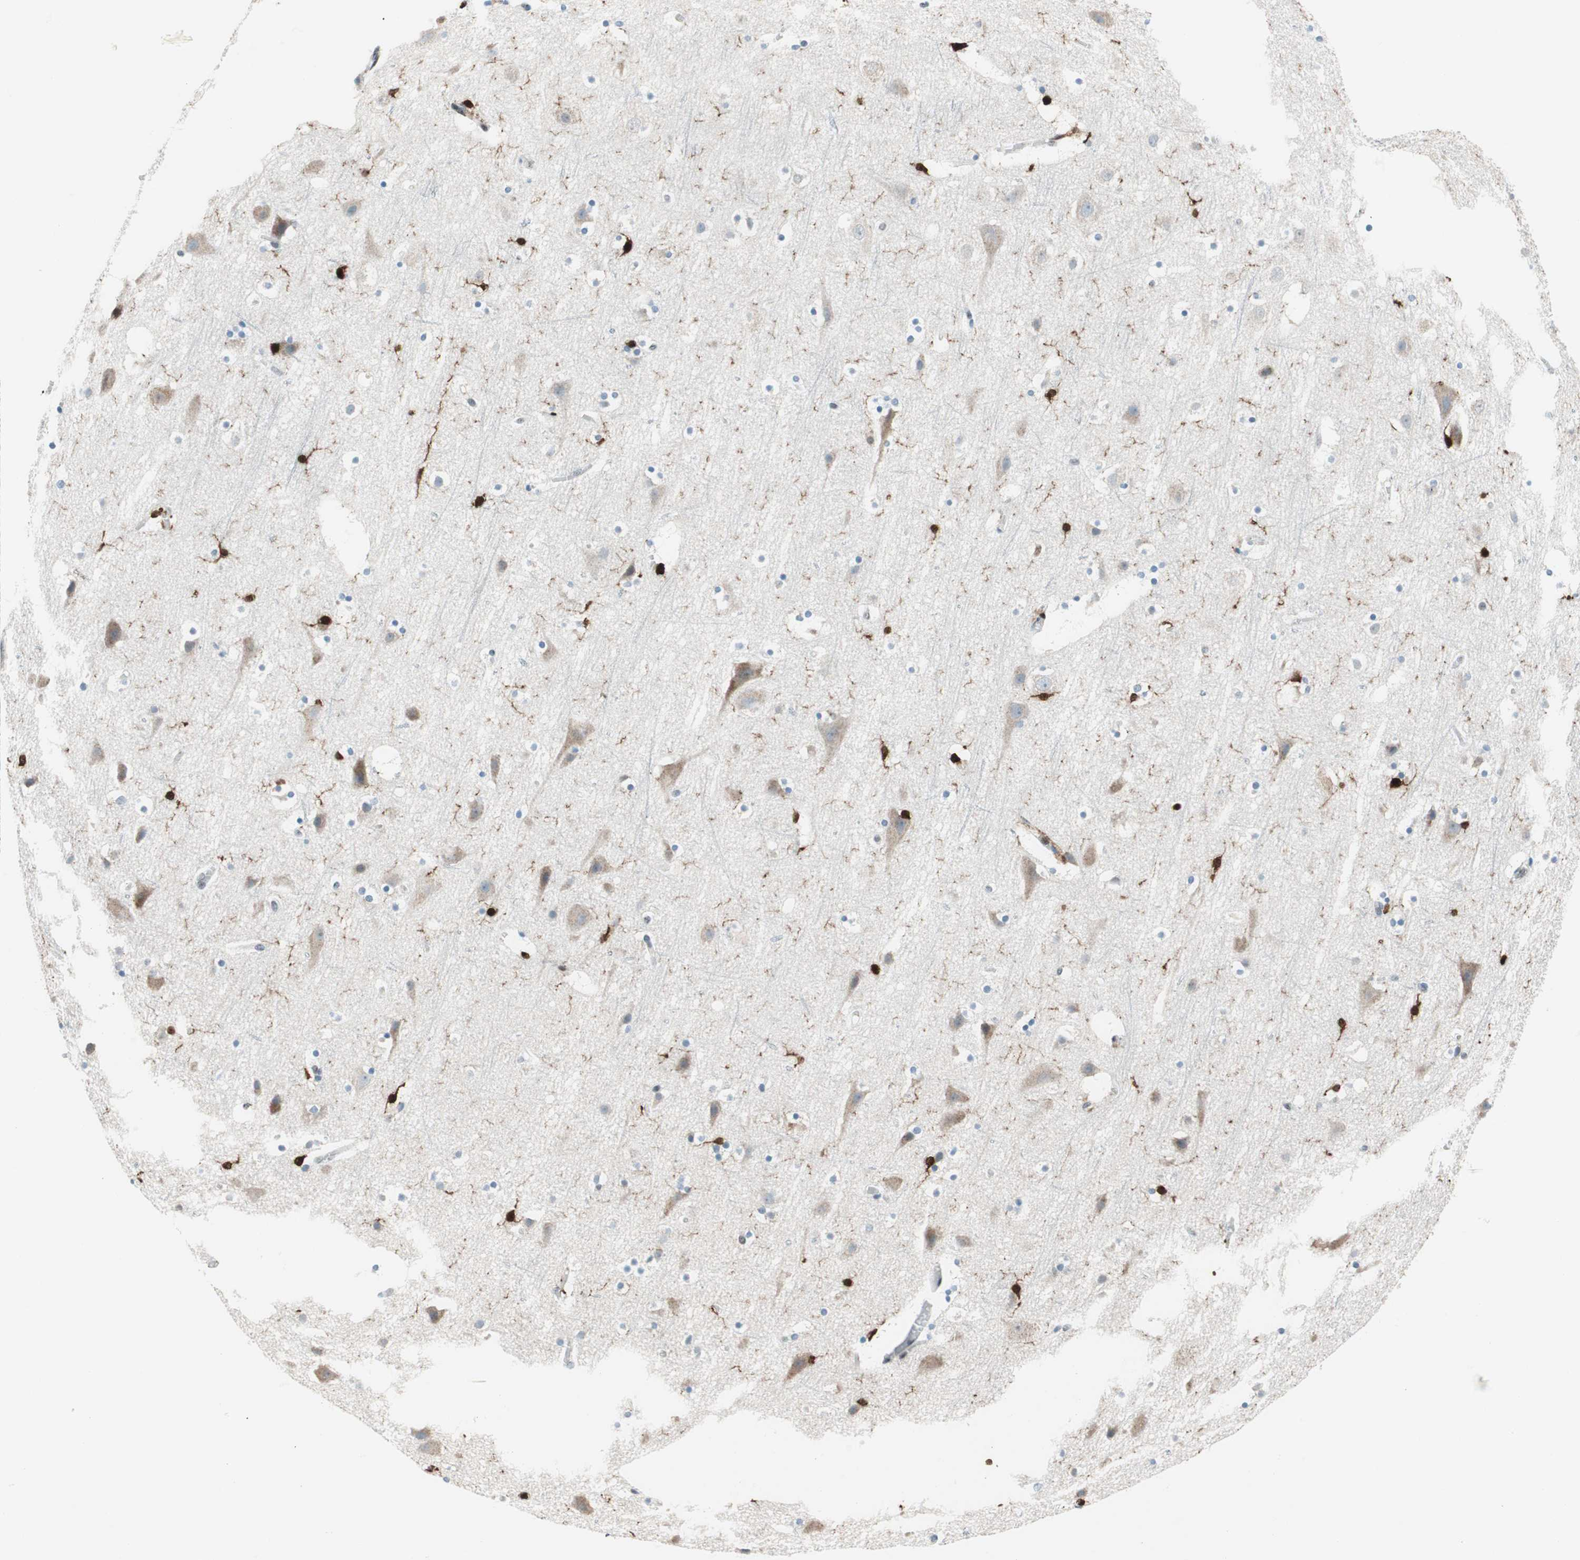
{"staining": {"intensity": "weak", "quantity": ">75%", "location": "cytoplasmic/membranous"}, "tissue": "cerebral cortex", "cell_type": "Endothelial cells", "image_type": "normal", "snomed": [{"axis": "morphology", "description": "Normal tissue, NOS"}, {"axis": "topography", "description": "Cerebral cortex"}], "caption": "Human cerebral cortex stained with a protein marker shows weak staining in endothelial cells.", "gene": "RGS10", "patient": {"sex": "male", "age": 45}}